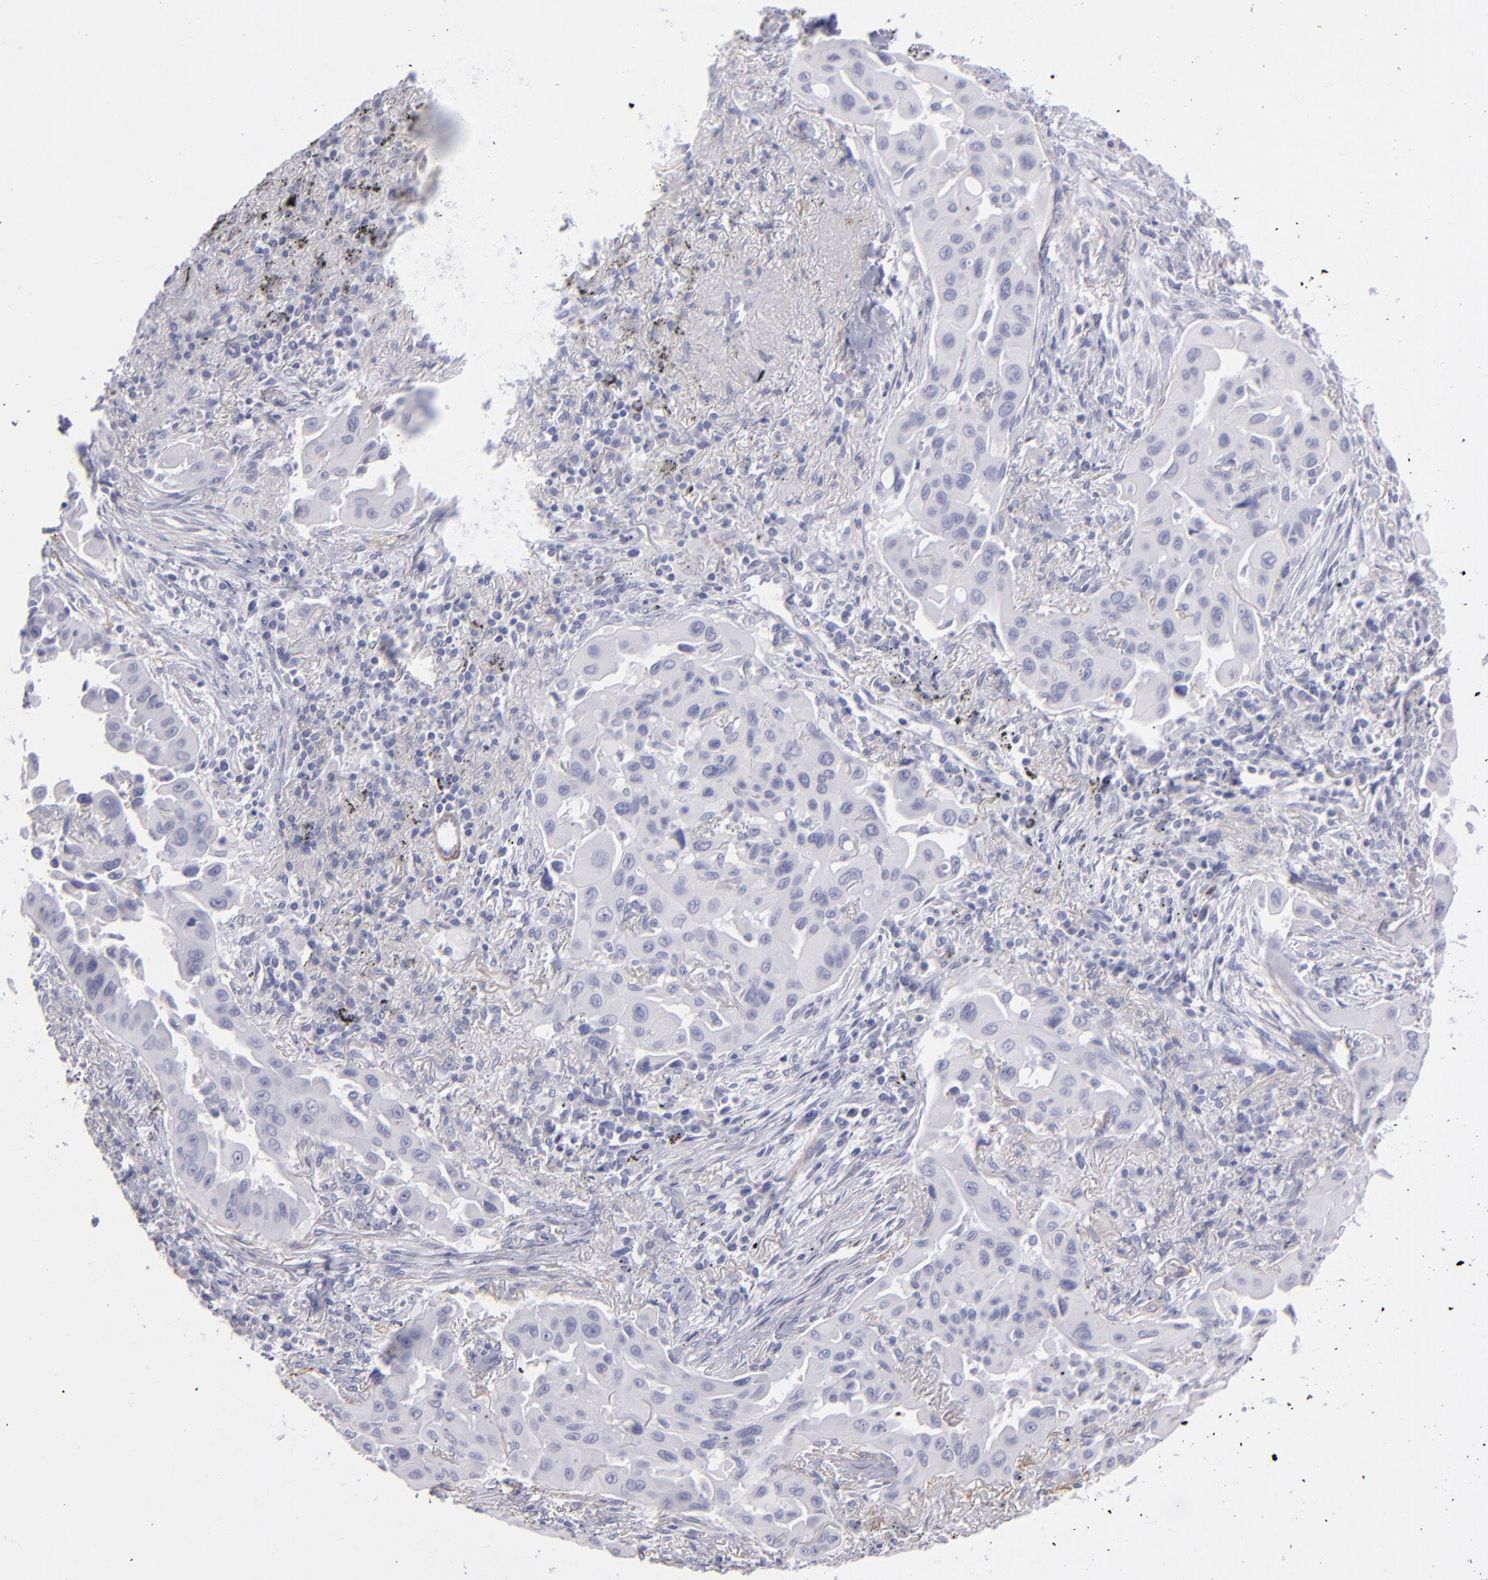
{"staining": {"intensity": "negative", "quantity": "none", "location": "none"}, "tissue": "lung cancer", "cell_type": "Tumor cells", "image_type": "cancer", "snomed": [{"axis": "morphology", "description": "Adenocarcinoma, NOS"}, {"axis": "topography", "description": "Lung"}], "caption": "Tumor cells are negative for protein expression in human lung cancer (adenocarcinoma).", "gene": "MYH11", "patient": {"sex": "male", "age": 68}}